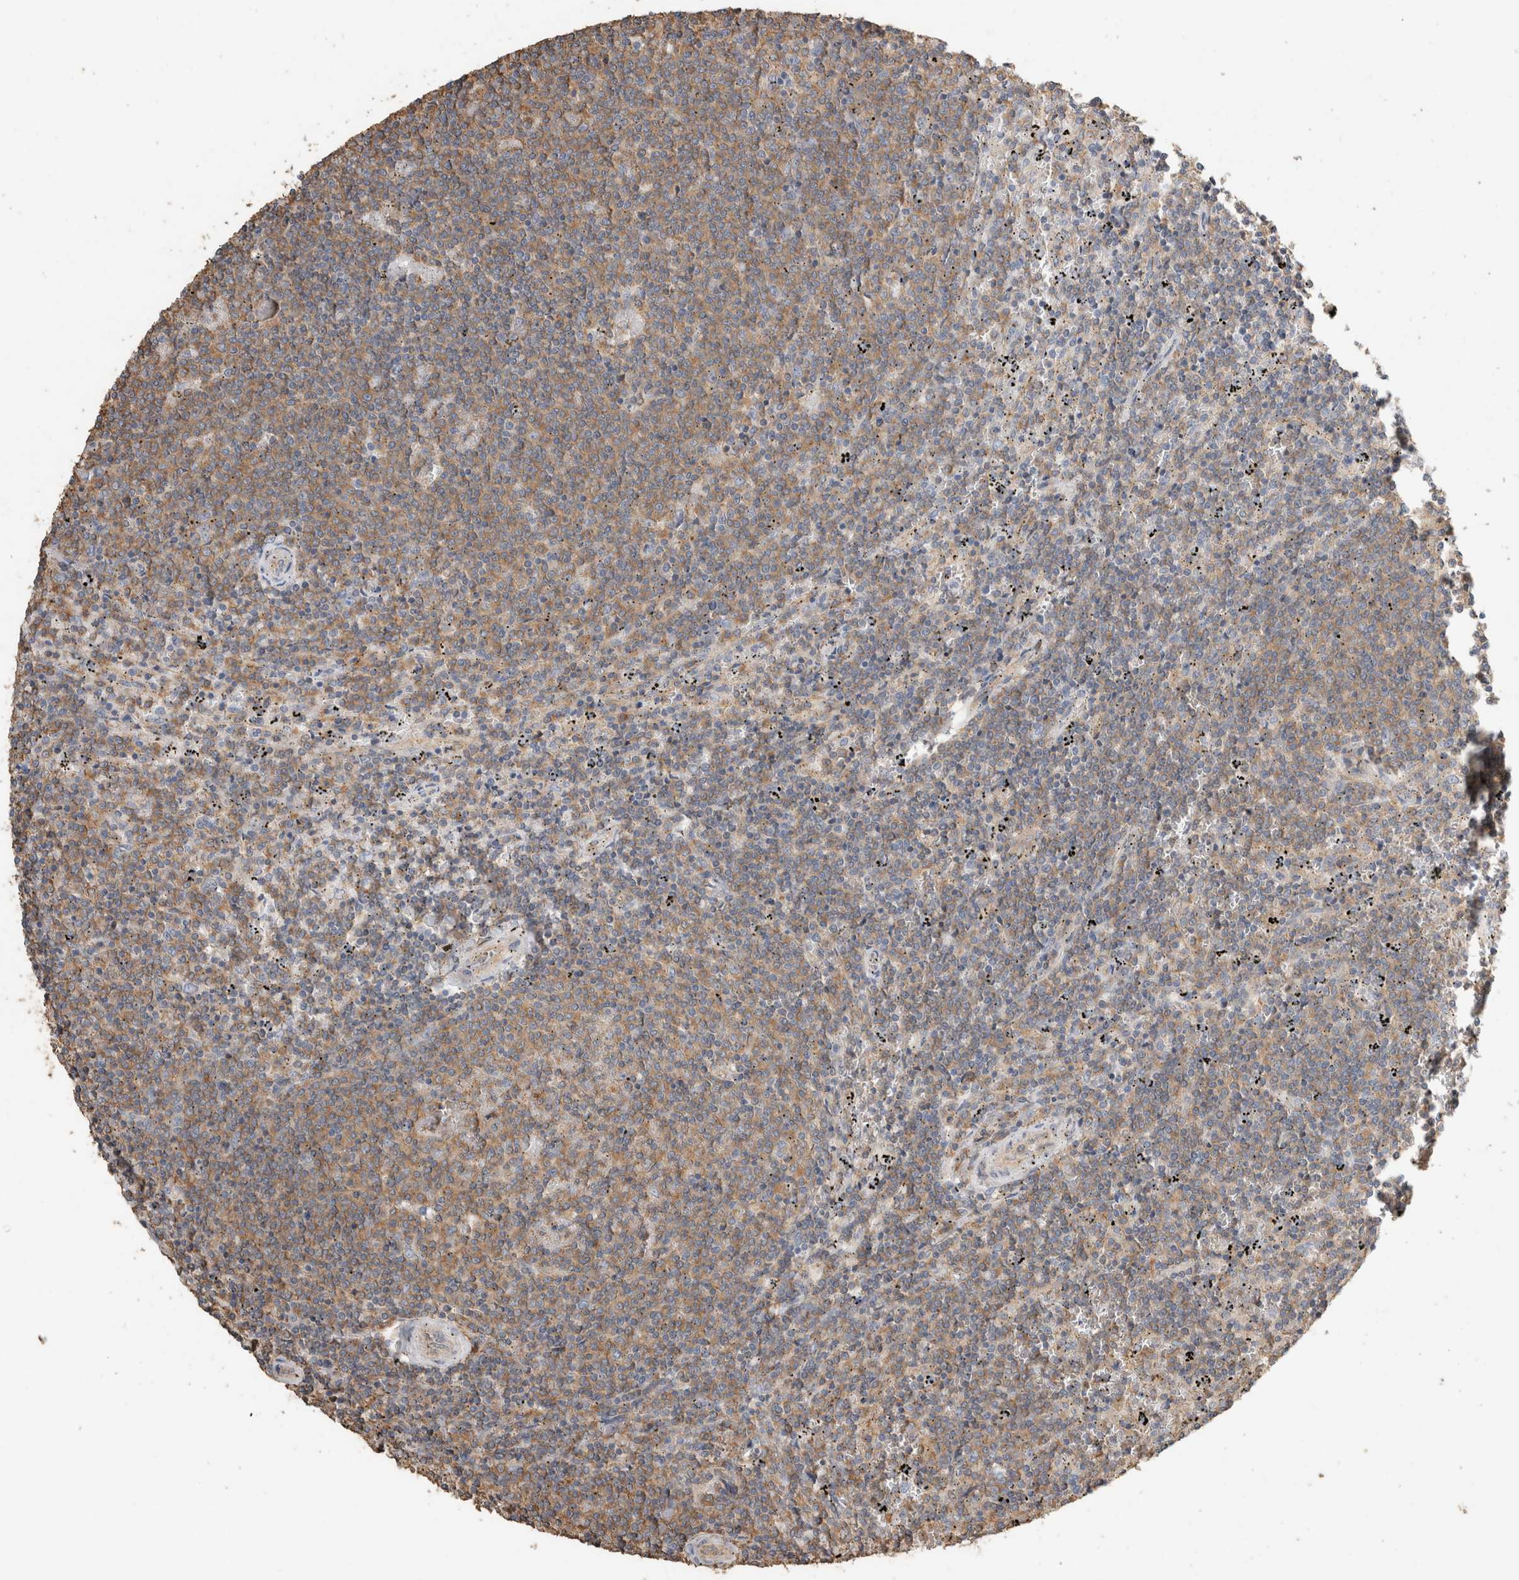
{"staining": {"intensity": "moderate", "quantity": ">75%", "location": "cytoplasmic/membranous"}, "tissue": "lymphoma", "cell_type": "Tumor cells", "image_type": "cancer", "snomed": [{"axis": "morphology", "description": "Malignant lymphoma, non-Hodgkin's type, Low grade"}, {"axis": "topography", "description": "Spleen"}], "caption": "IHC of human malignant lymphoma, non-Hodgkin's type (low-grade) displays medium levels of moderate cytoplasmic/membranous positivity in approximately >75% of tumor cells.", "gene": "EIF4G3", "patient": {"sex": "female", "age": 50}}